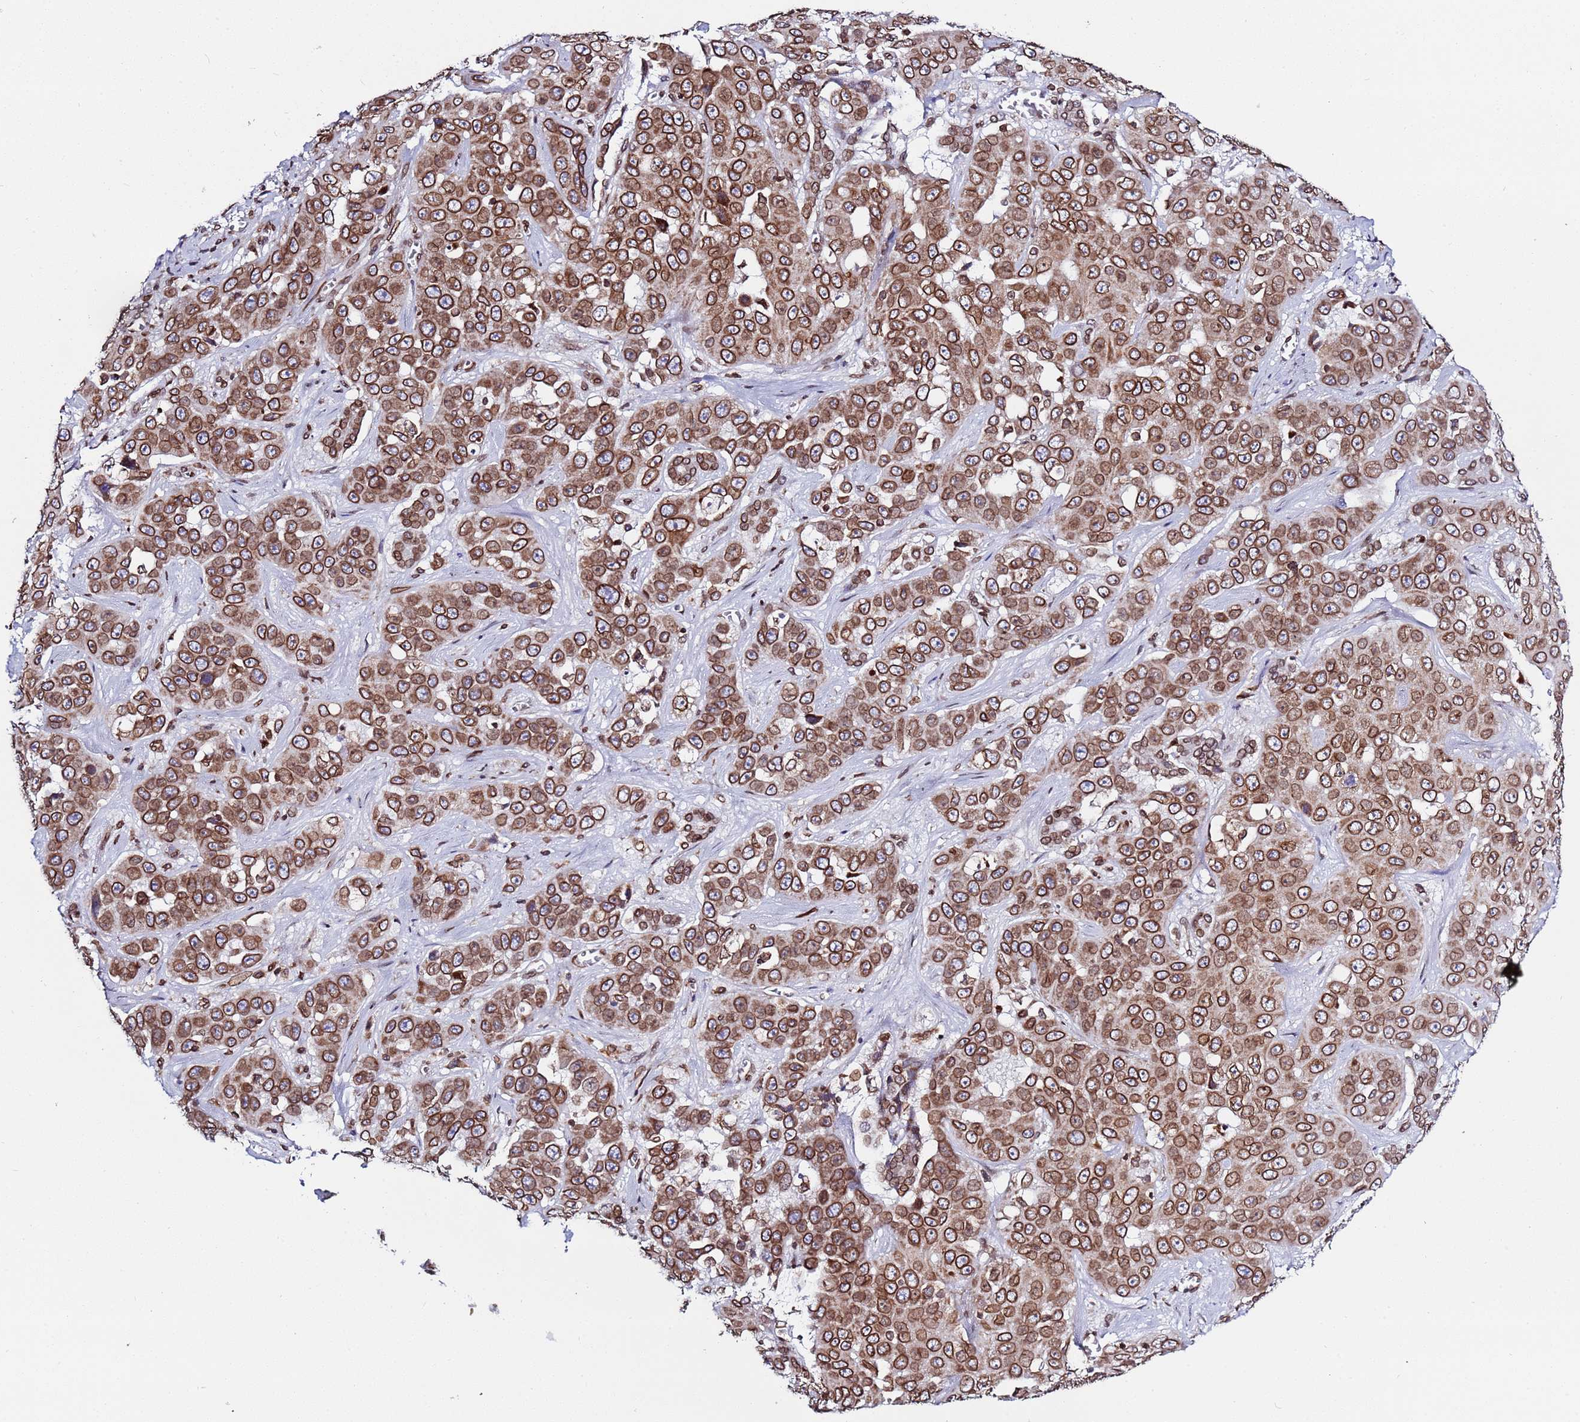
{"staining": {"intensity": "moderate", "quantity": ">75%", "location": "cytoplasmic/membranous,nuclear"}, "tissue": "liver cancer", "cell_type": "Tumor cells", "image_type": "cancer", "snomed": [{"axis": "morphology", "description": "Cholangiocarcinoma"}, {"axis": "topography", "description": "Liver"}], "caption": "The immunohistochemical stain shows moderate cytoplasmic/membranous and nuclear positivity in tumor cells of liver cancer tissue.", "gene": "TOR1AIP1", "patient": {"sex": "female", "age": 52}}